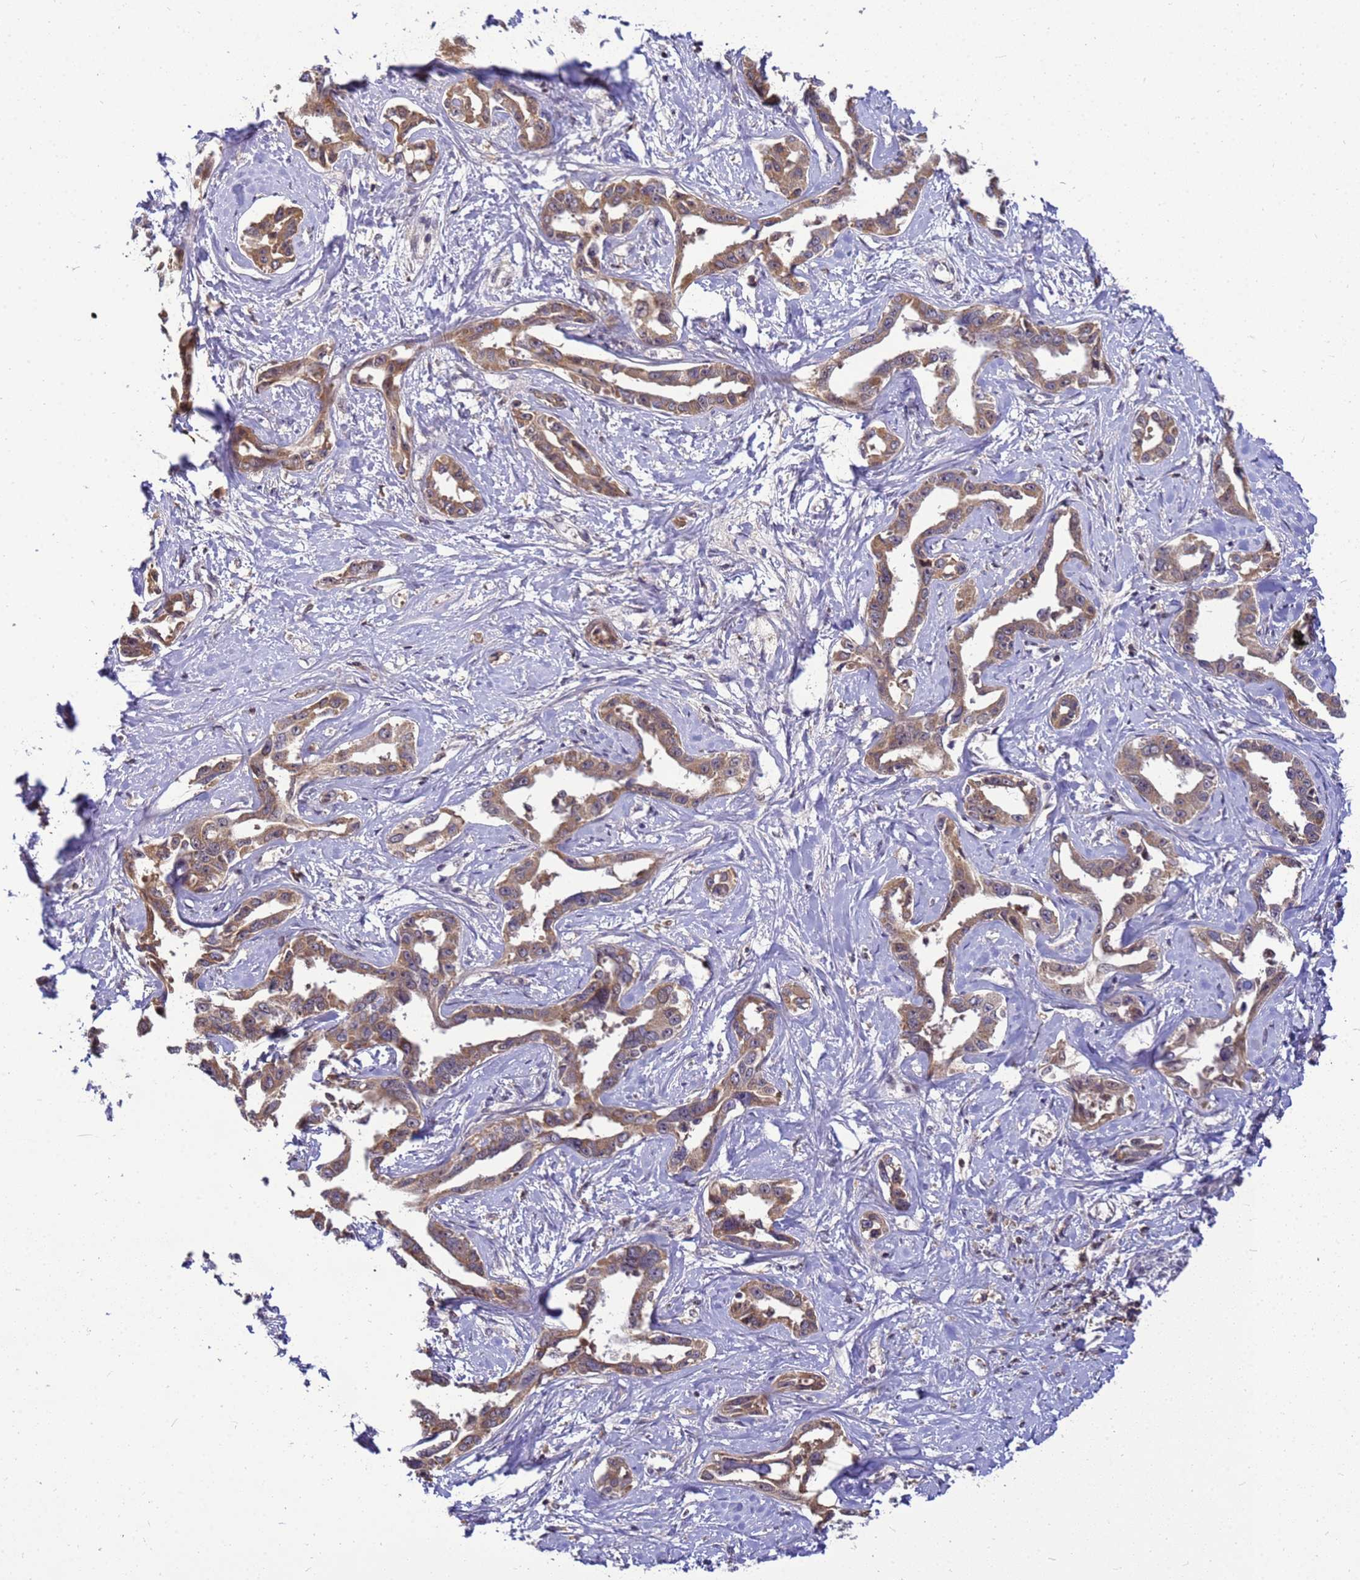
{"staining": {"intensity": "moderate", "quantity": ">75%", "location": "cytoplasmic/membranous"}, "tissue": "liver cancer", "cell_type": "Tumor cells", "image_type": "cancer", "snomed": [{"axis": "morphology", "description": "Cholangiocarcinoma"}, {"axis": "topography", "description": "Liver"}], "caption": "Immunohistochemistry histopathology image of neoplastic tissue: human liver cancer stained using IHC displays medium levels of moderate protein expression localized specifically in the cytoplasmic/membranous of tumor cells, appearing as a cytoplasmic/membranous brown color.", "gene": "TMEM74B", "patient": {"sex": "male", "age": 59}}